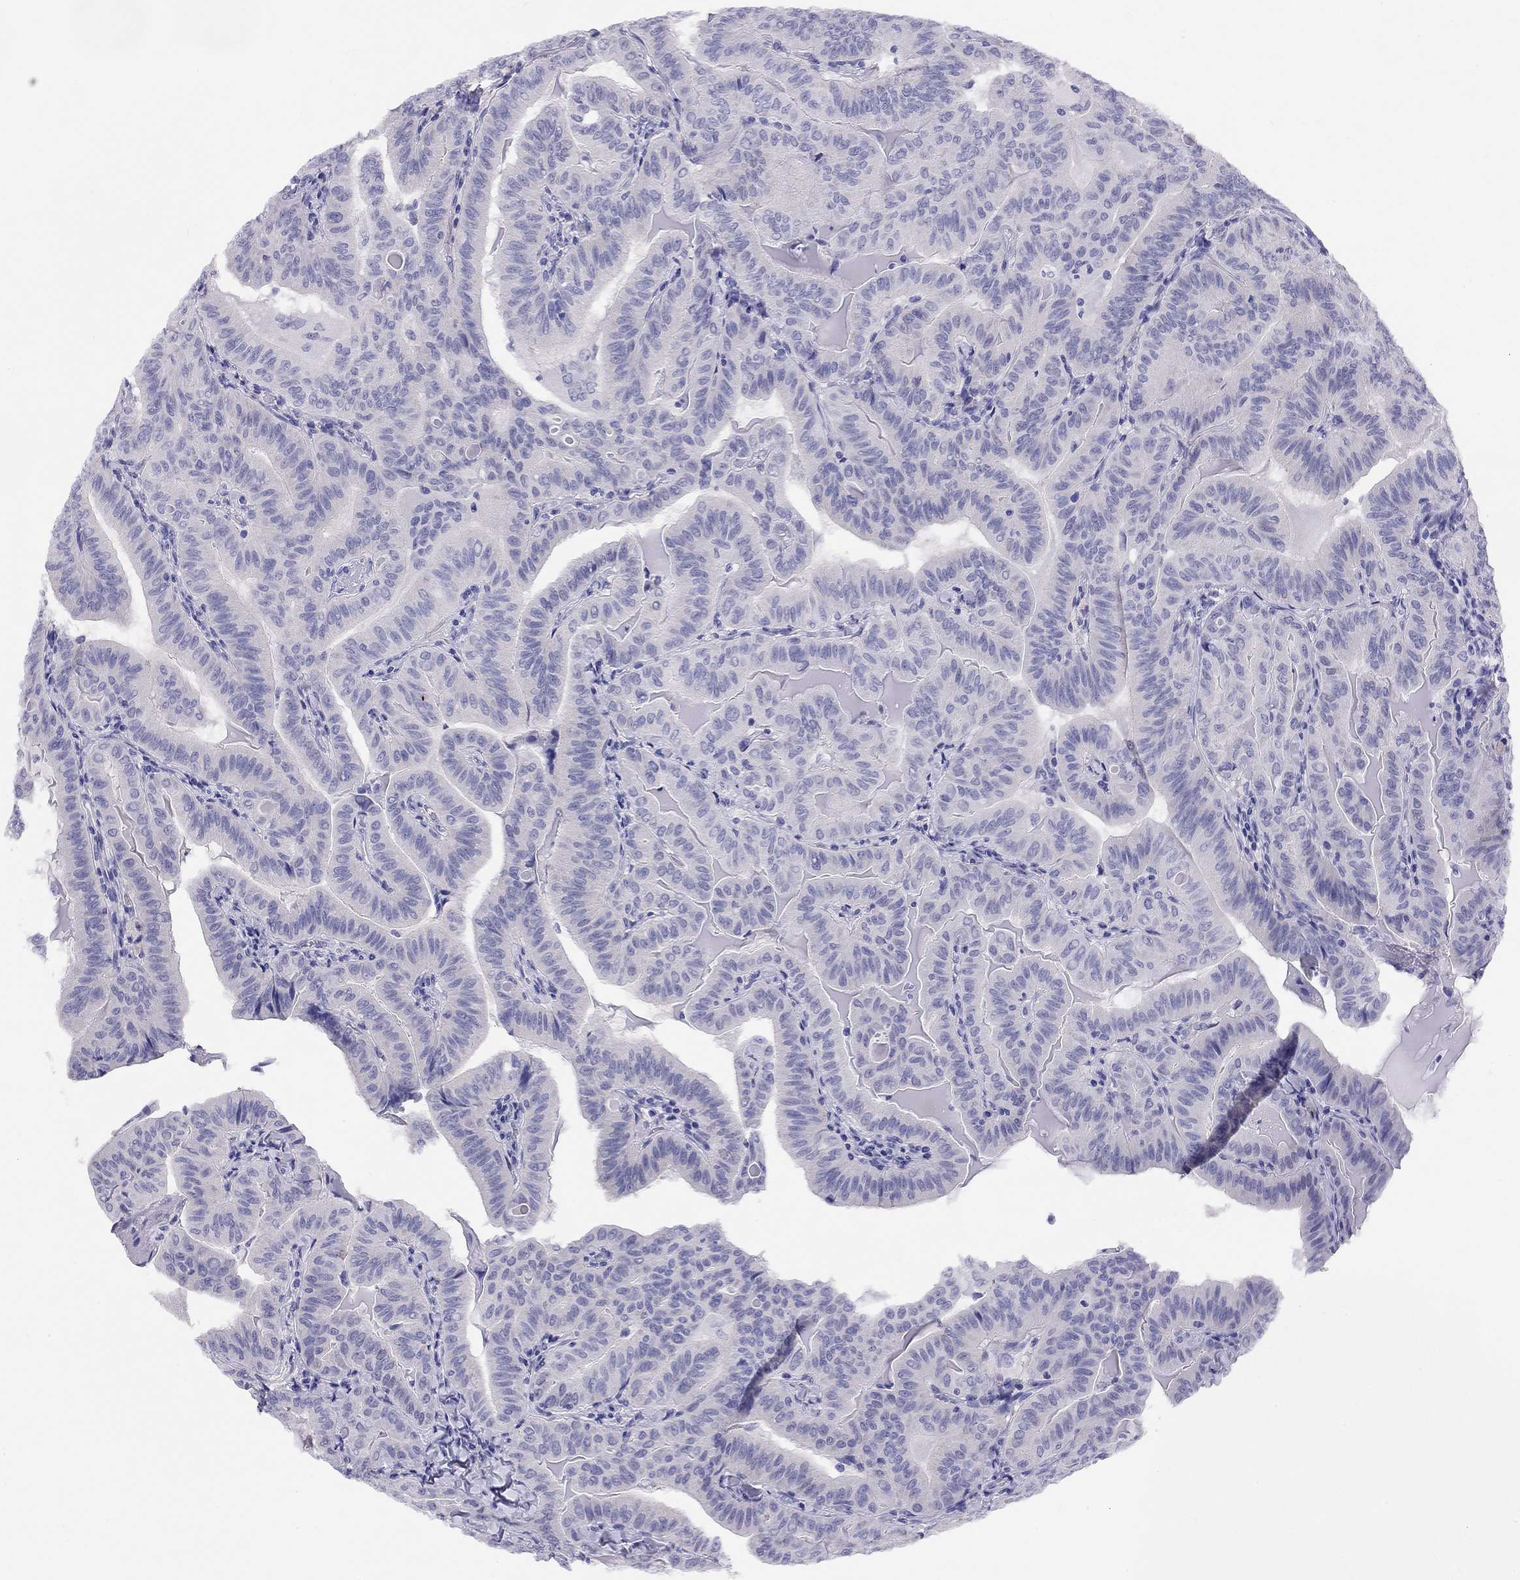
{"staining": {"intensity": "negative", "quantity": "none", "location": "none"}, "tissue": "thyroid cancer", "cell_type": "Tumor cells", "image_type": "cancer", "snomed": [{"axis": "morphology", "description": "Papillary adenocarcinoma, NOS"}, {"axis": "topography", "description": "Thyroid gland"}], "caption": "High power microscopy photomicrograph of an immunohistochemistry (IHC) photomicrograph of thyroid cancer (papillary adenocarcinoma), revealing no significant staining in tumor cells.", "gene": "LRIT2", "patient": {"sex": "female", "age": 68}}